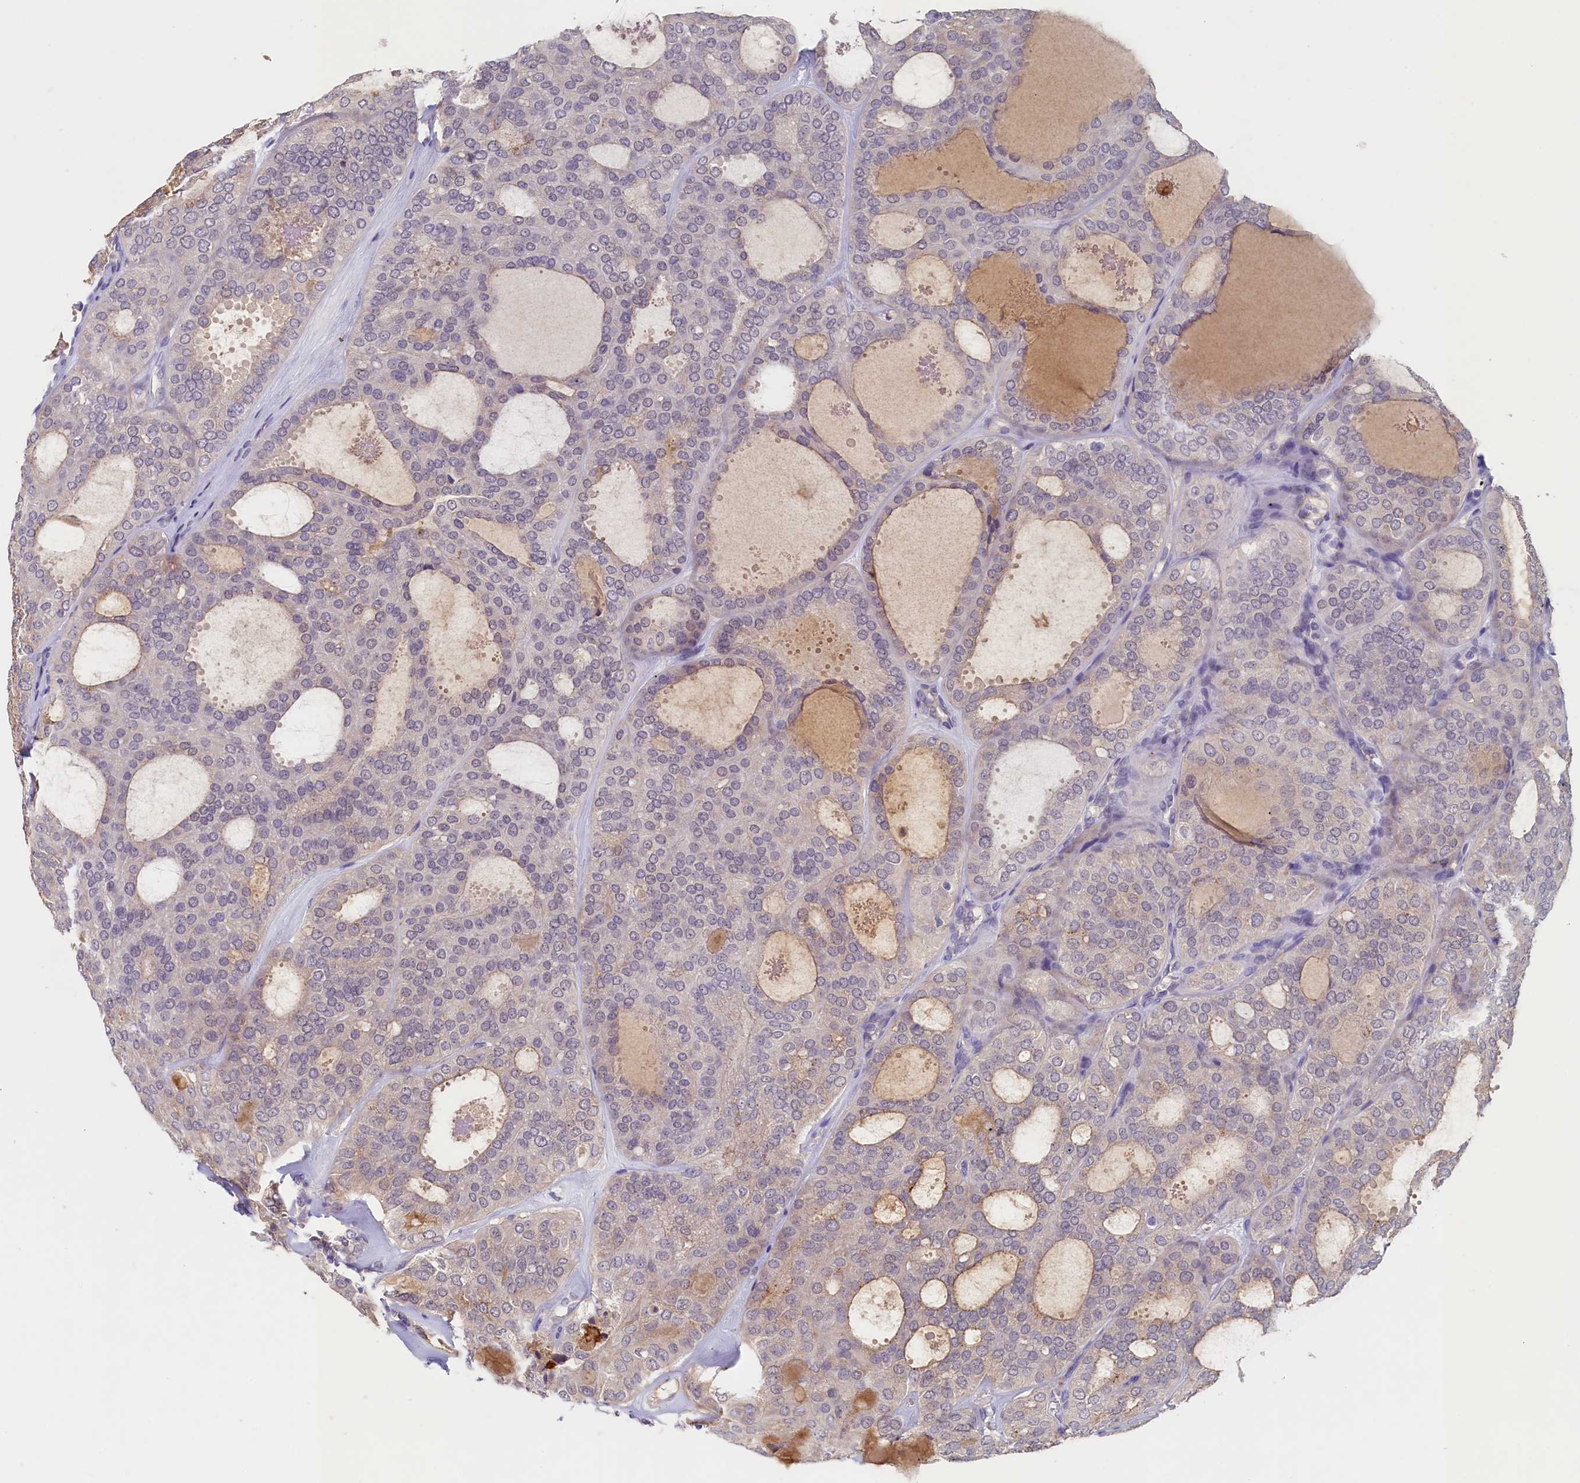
{"staining": {"intensity": "negative", "quantity": "none", "location": "none"}, "tissue": "thyroid cancer", "cell_type": "Tumor cells", "image_type": "cancer", "snomed": [{"axis": "morphology", "description": "Follicular adenoma carcinoma, NOS"}, {"axis": "topography", "description": "Thyroid gland"}], "caption": "High magnification brightfield microscopy of thyroid follicular adenoma carcinoma stained with DAB (brown) and counterstained with hematoxylin (blue): tumor cells show no significant staining. Brightfield microscopy of IHC stained with DAB (brown) and hematoxylin (blue), captured at high magnification.", "gene": "NUBP2", "patient": {"sex": "male", "age": 75}}